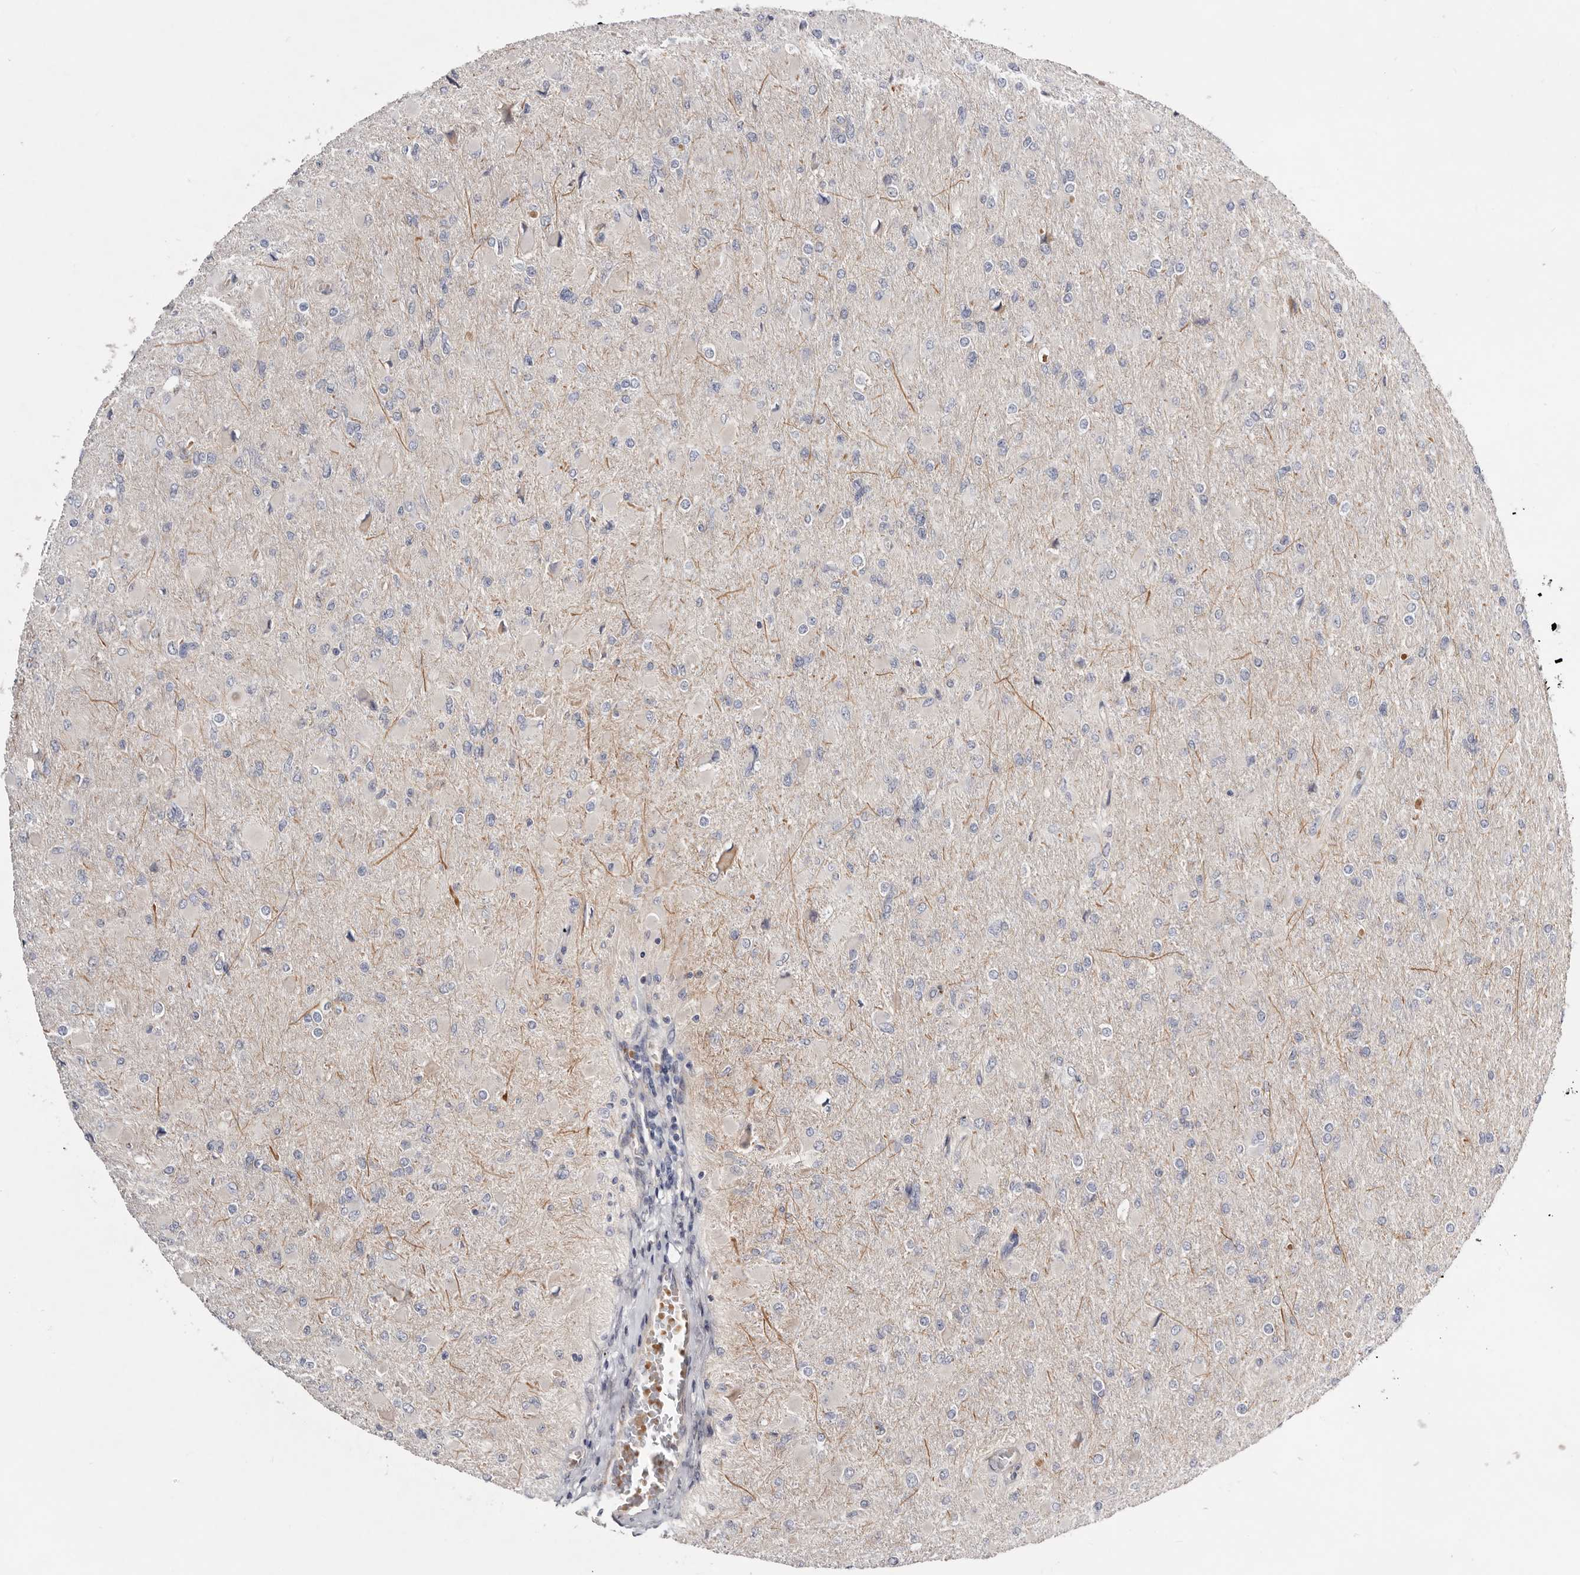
{"staining": {"intensity": "negative", "quantity": "none", "location": "none"}, "tissue": "glioma", "cell_type": "Tumor cells", "image_type": "cancer", "snomed": [{"axis": "morphology", "description": "Glioma, malignant, High grade"}, {"axis": "topography", "description": "Cerebral cortex"}], "caption": "This is an IHC micrograph of human glioma. There is no expression in tumor cells.", "gene": "USH1C", "patient": {"sex": "female", "age": 36}}